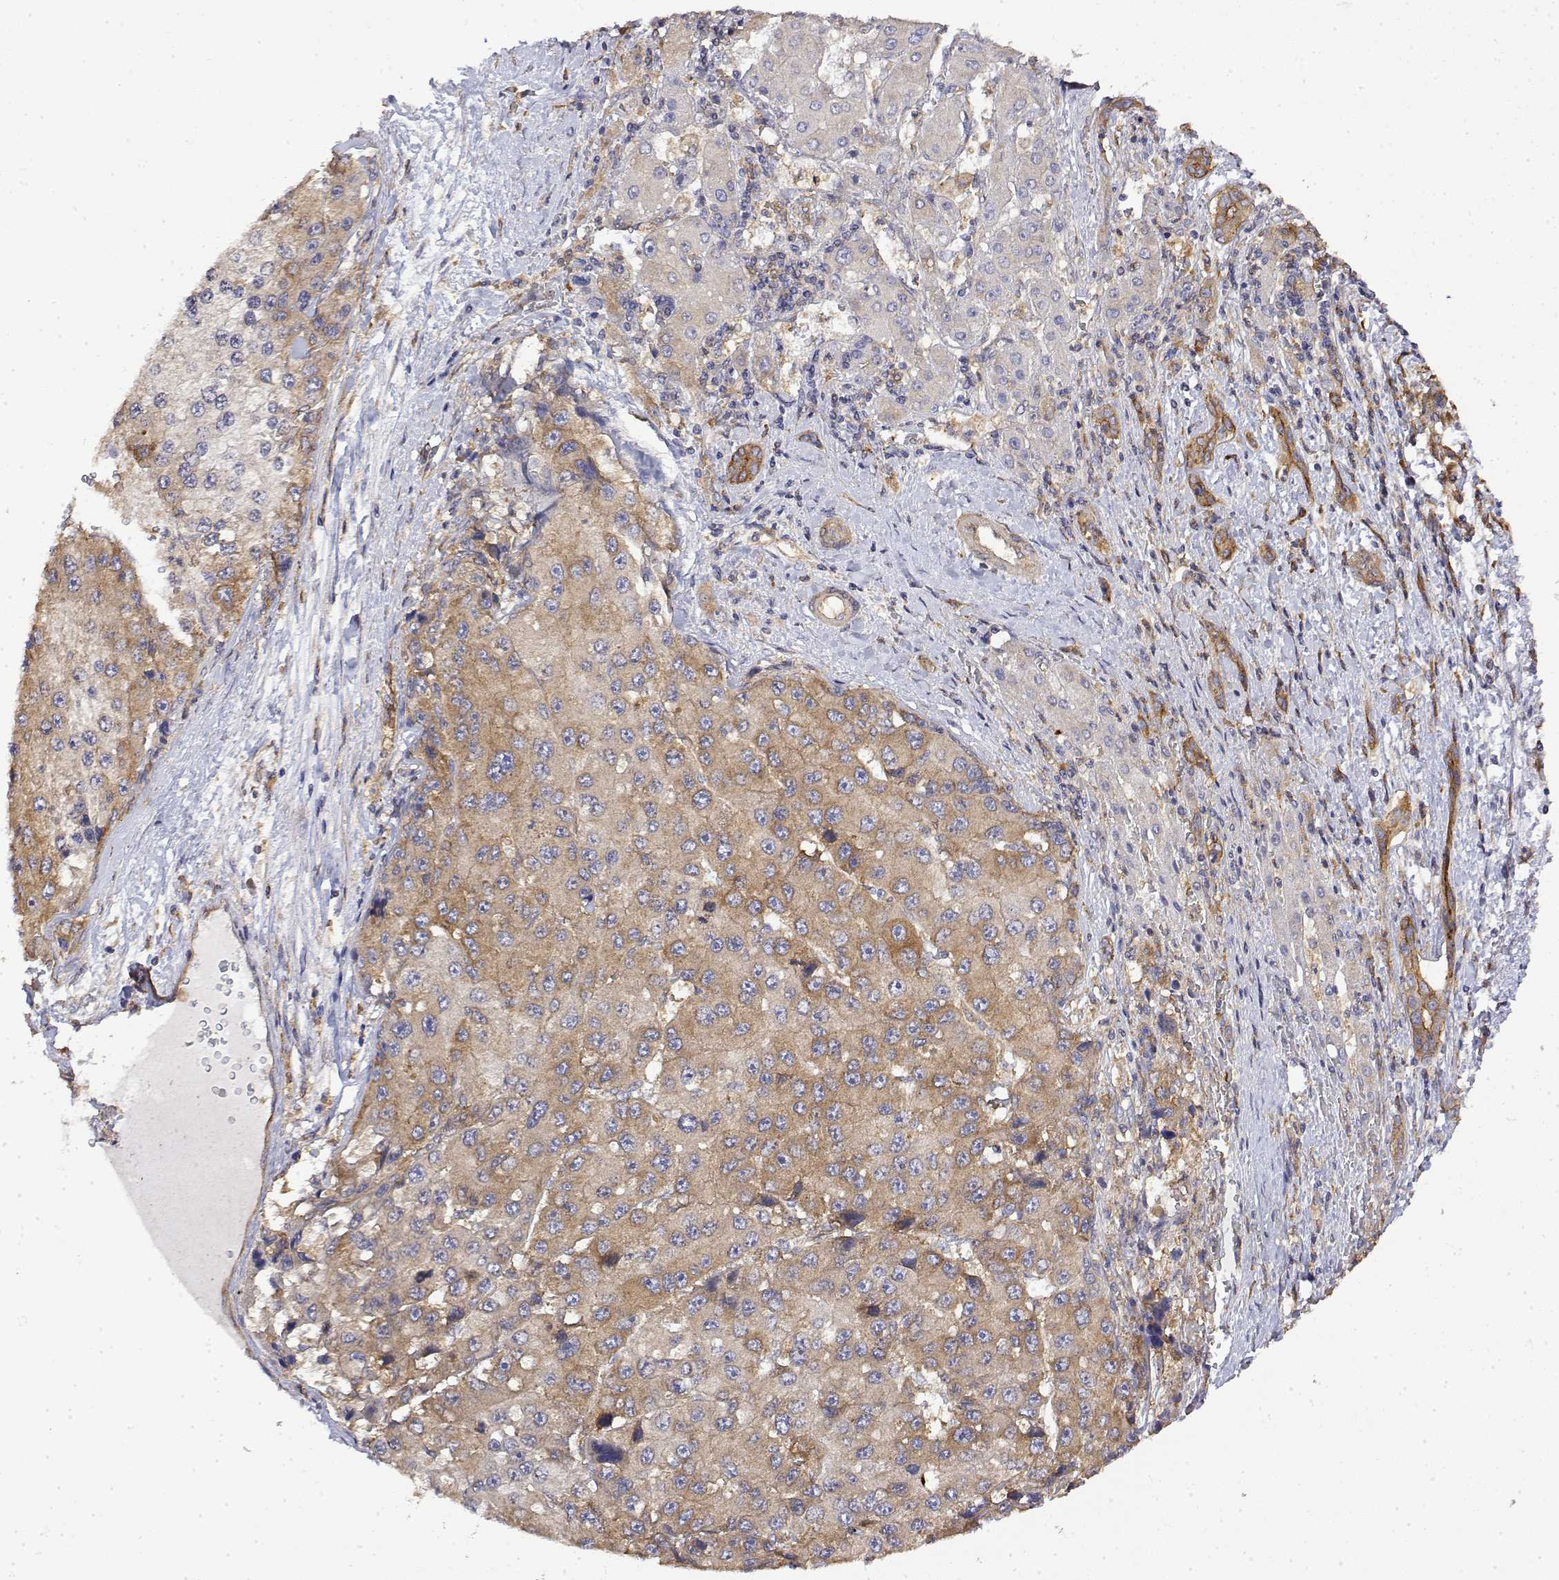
{"staining": {"intensity": "weak", "quantity": "25%-75%", "location": "cytoplasmic/membranous"}, "tissue": "liver cancer", "cell_type": "Tumor cells", "image_type": "cancer", "snomed": [{"axis": "morphology", "description": "Carcinoma, Hepatocellular, NOS"}, {"axis": "topography", "description": "Liver"}], "caption": "This image displays IHC staining of human liver hepatocellular carcinoma, with low weak cytoplasmic/membranous positivity in approximately 25%-75% of tumor cells.", "gene": "PACSIN2", "patient": {"sex": "female", "age": 73}}